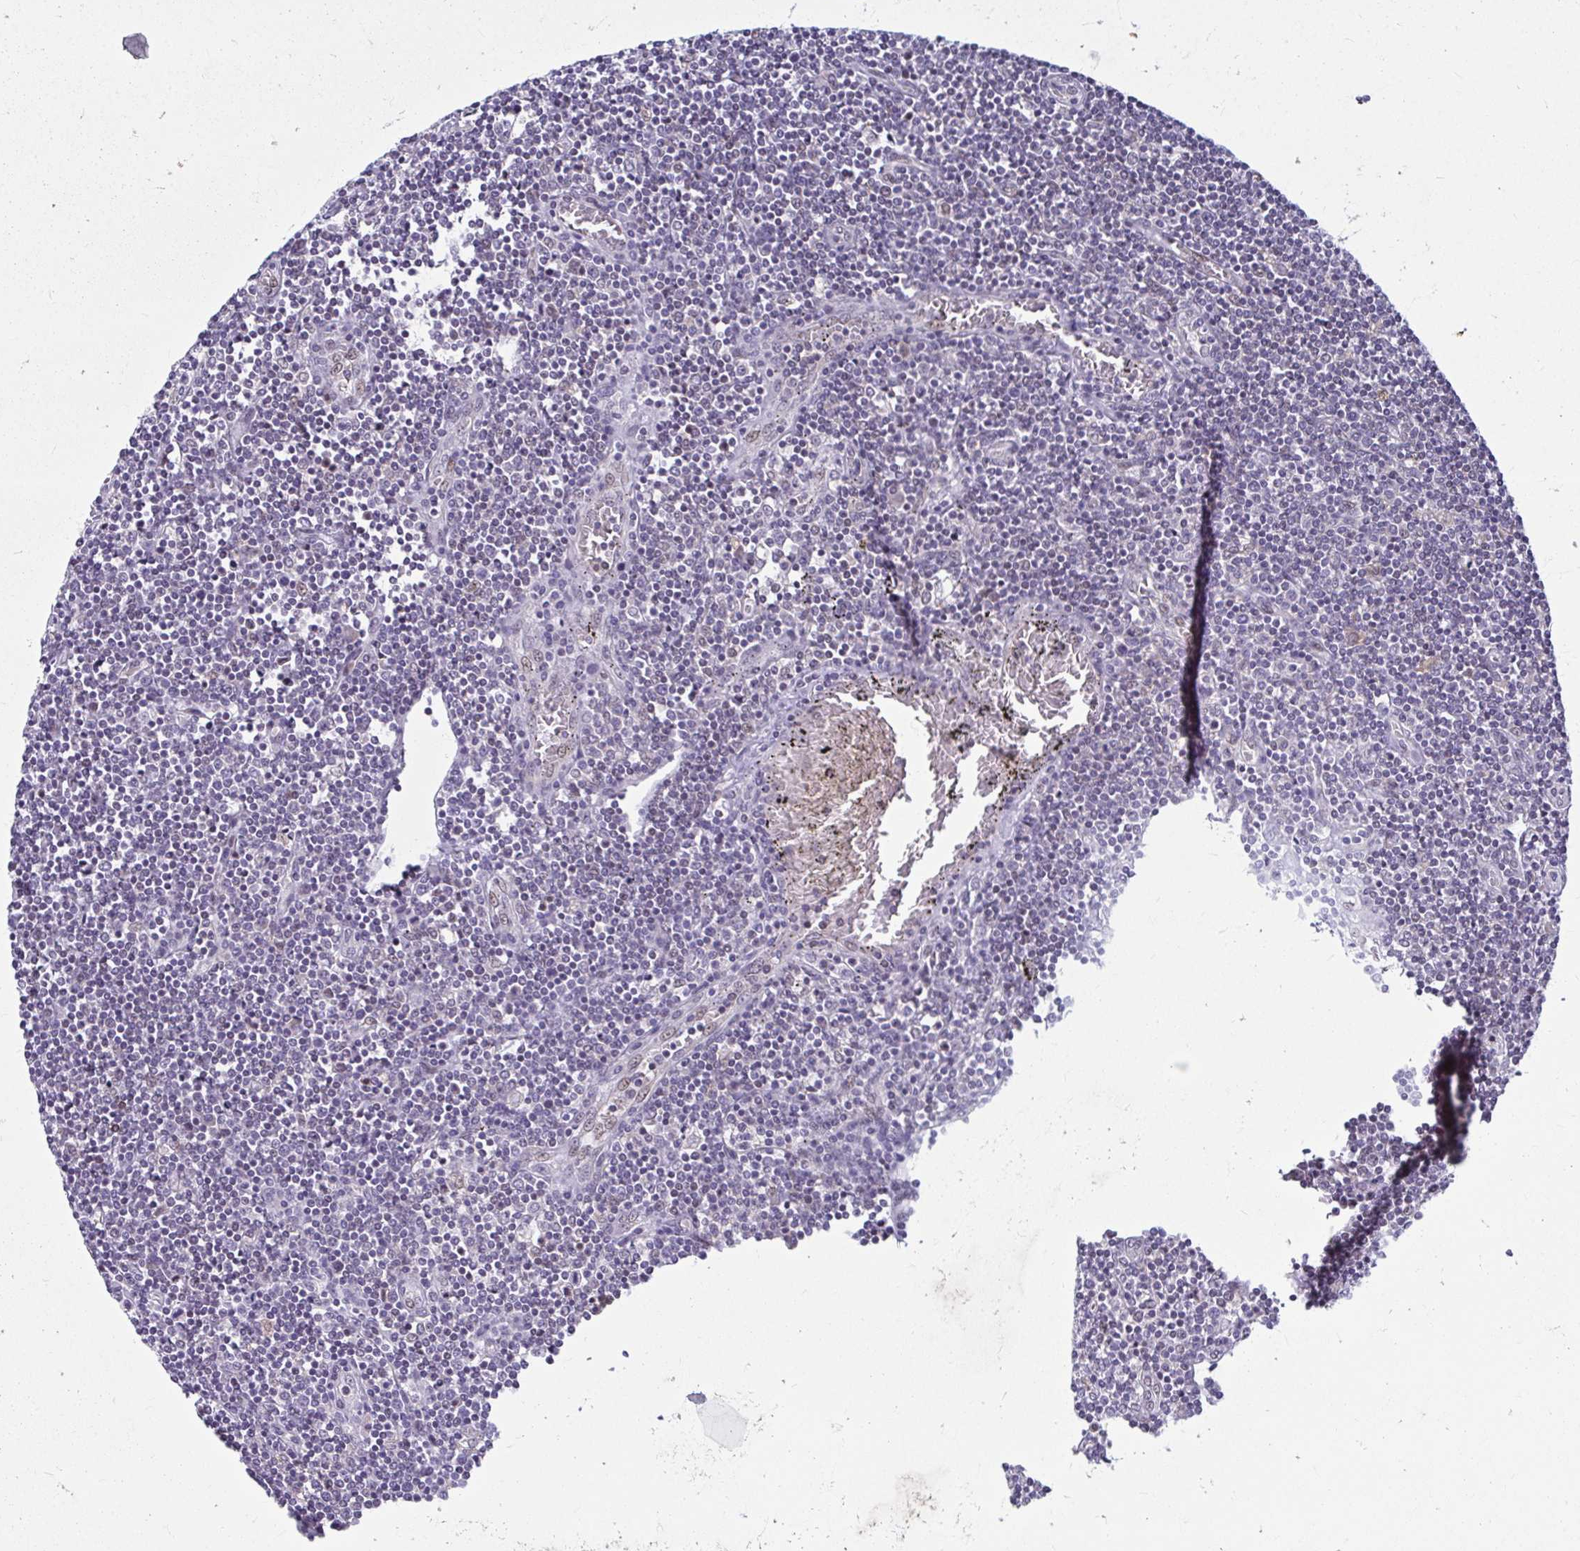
{"staining": {"intensity": "negative", "quantity": "none", "location": "none"}, "tissue": "lymphoma", "cell_type": "Tumor cells", "image_type": "cancer", "snomed": [{"axis": "morphology", "description": "Hodgkin's disease, NOS"}, {"axis": "topography", "description": "Lymph node"}], "caption": "An immunohistochemistry micrograph of Hodgkin's disease is shown. There is no staining in tumor cells of Hodgkin's disease. (DAB immunohistochemistry (IHC) with hematoxylin counter stain).", "gene": "ODF1", "patient": {"sex": "male", "age": 40}}